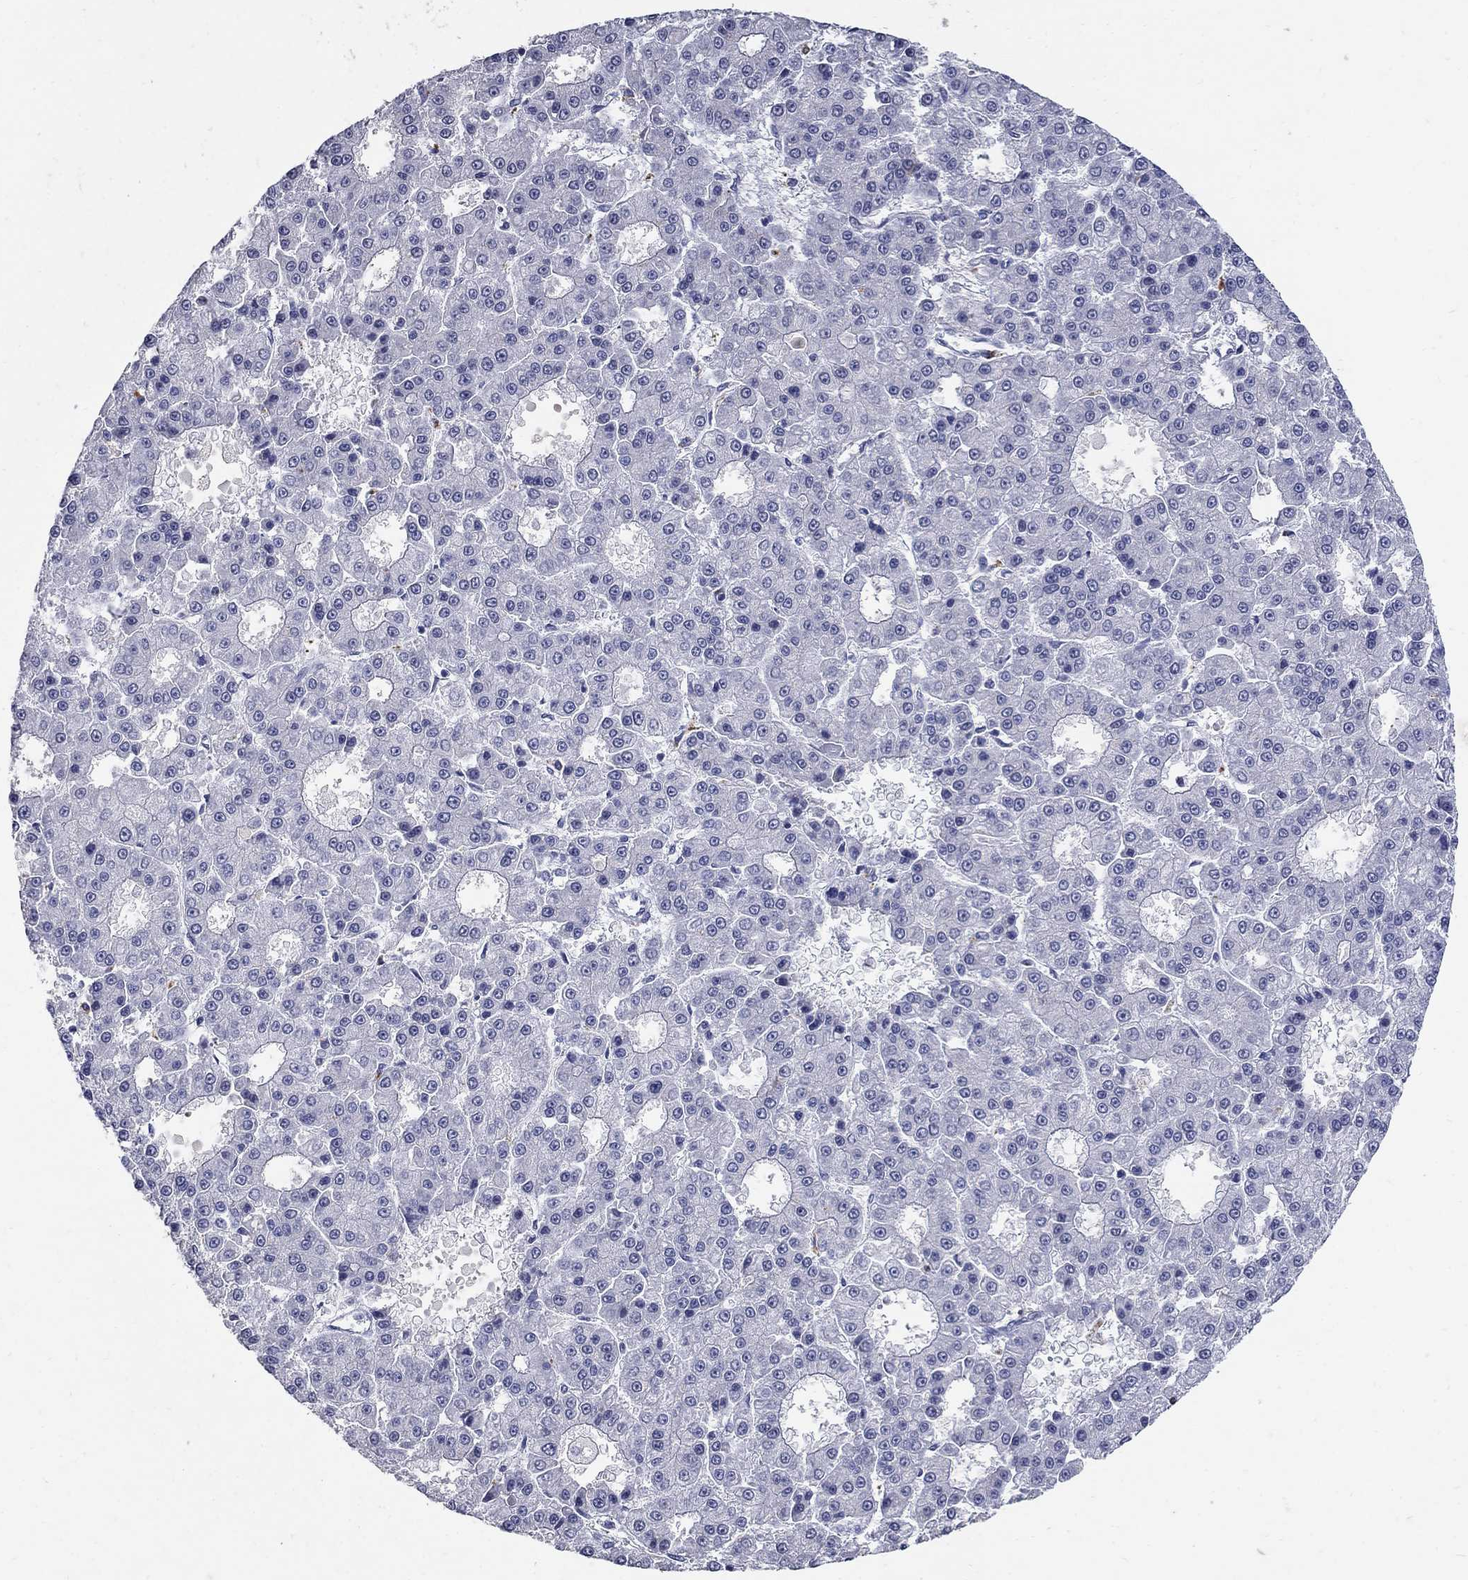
{"staining": {"intensity": "negative", "quantity": "none", "location": "none"}, "tissue": "liver cancer", "cell_type": "Tumor cells", "image_type": "cancer", "snomed": [{"axis": "morphology", "description": "Carcinoma, Hepatocellular, NOS"}, {"axis": "topography", "description": "Liver"}], "caption": "Tumor cells are negative for brown protein staining in hepatocellular carcinoma (liver).", "gene": "CETN1", "patient": {"sex": "male", "age": 70}}